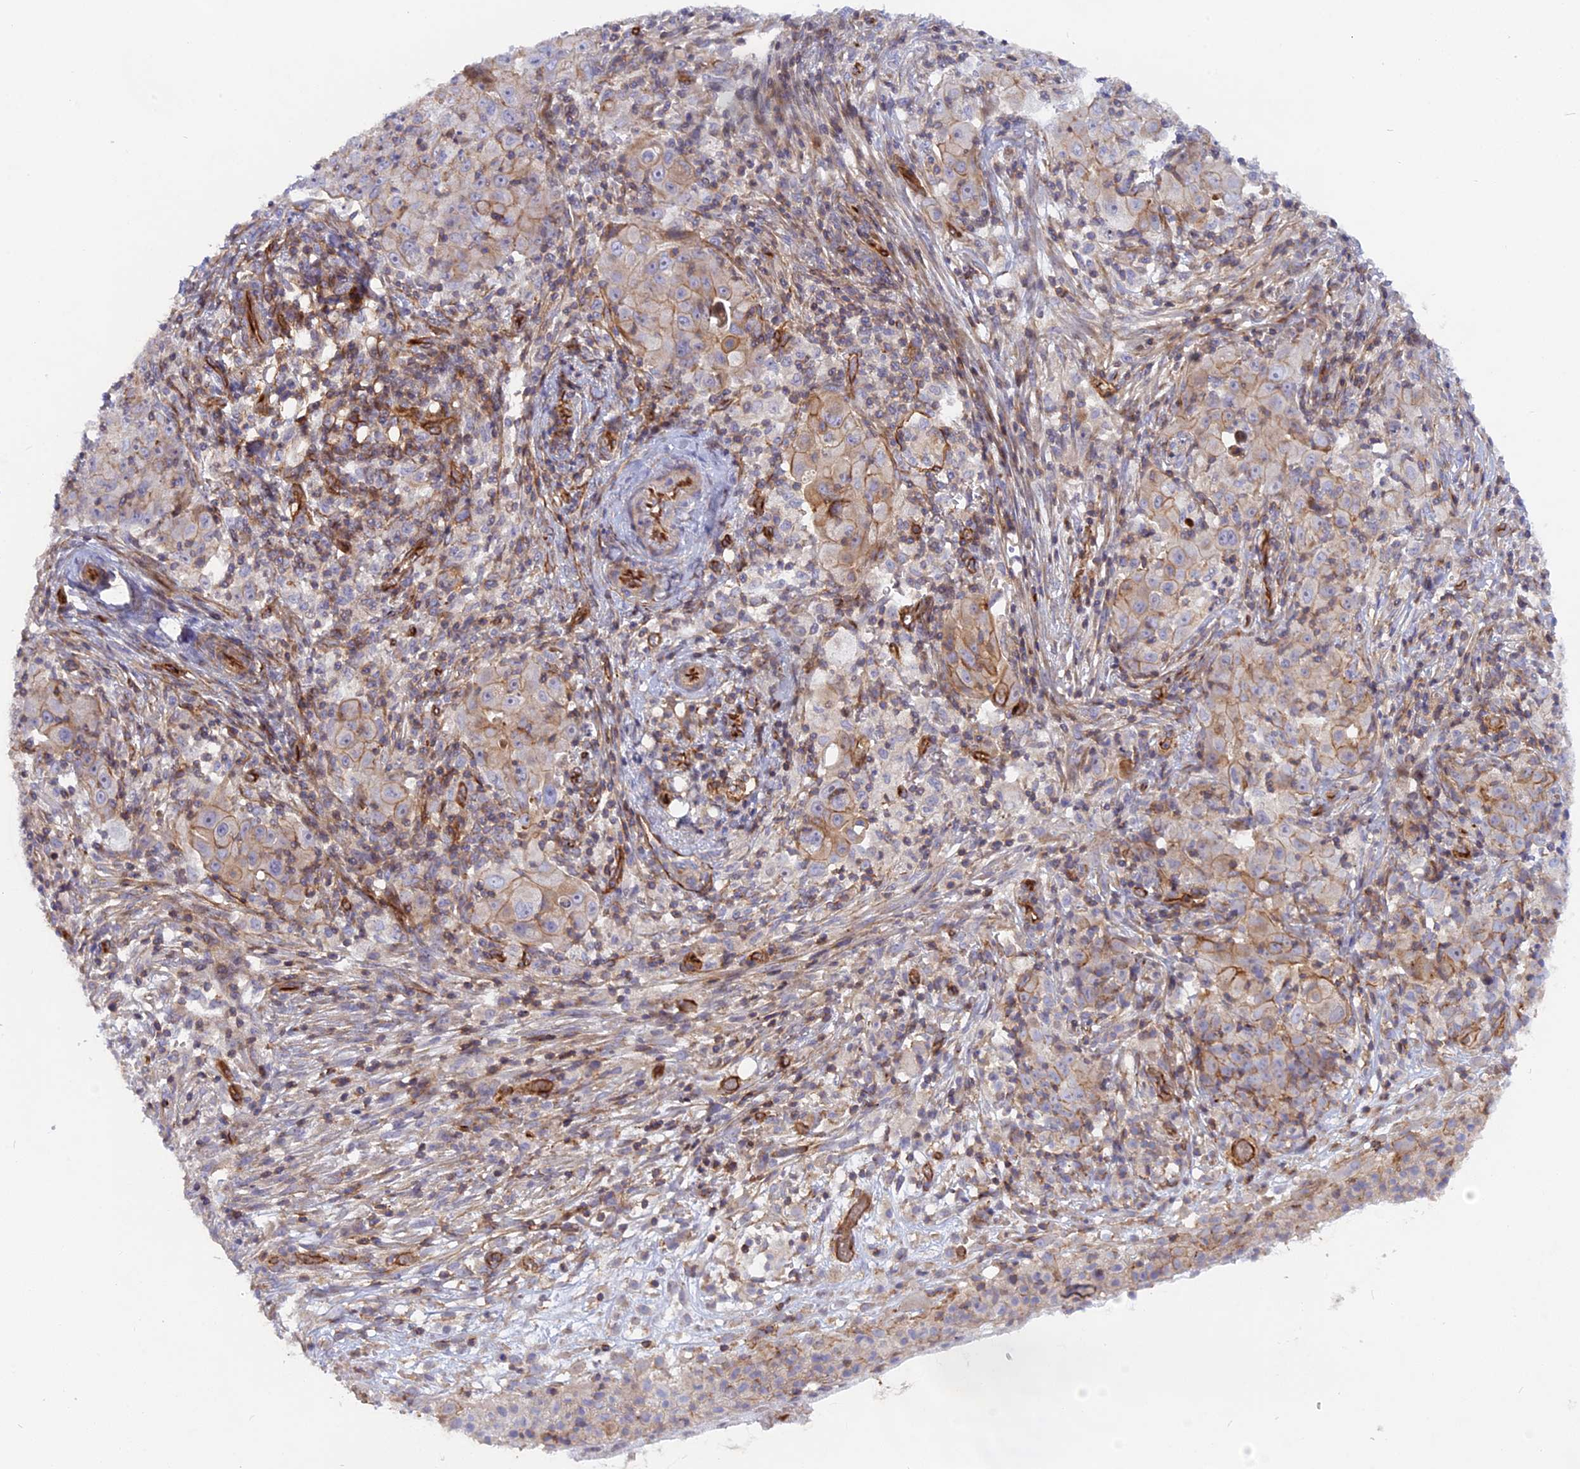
{"staining": {"intensity": "moderate", "quantity": "25%-75%", "location": "cytoplasmic/membranous"}, "tissue": "ovarian cancer", "cell_type": "Tumor cells", "image_type": "cancer", "snomed": [{"axis": "morphology", "description": "Carcinoma, endometroid"}, {"axis": "topography", "description": "Ovary"}], "caption": "Ovarian cancer (endometroid carcinoma) was stained to show a protein in brown. There is medium levels of moderate cytoplasmic/membranous positivity in about 25%-75% of tumor cells.", "gene": "CNBD2", "patient": {"sex": "female", "age": 42}}